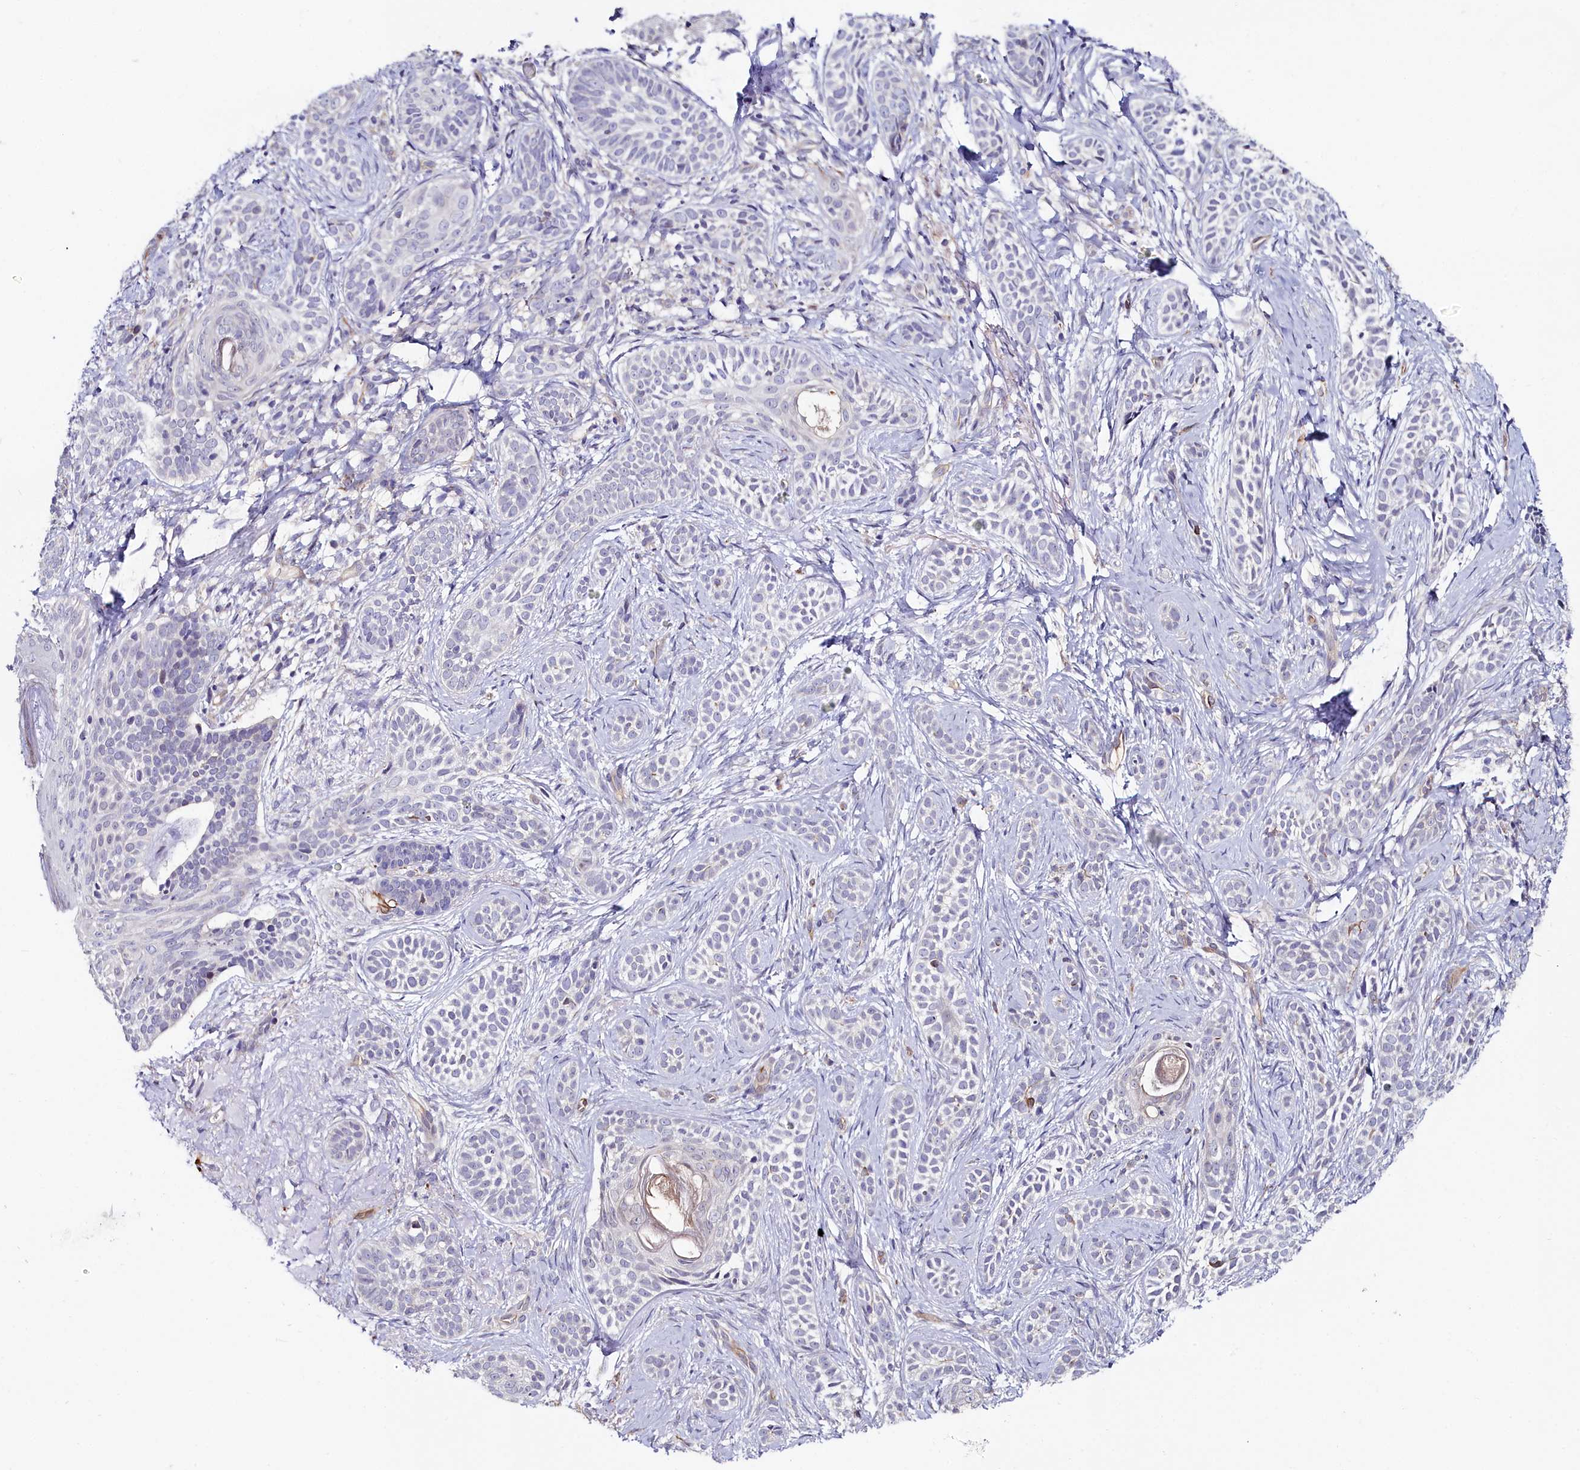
{"staining": {"intensity": "negative", "quantity": "none", "location": "none"}, "tissue": "skin cancer", "cell_type": "Tumor cells", "image_type": "cancer", "snomed": [{"axis": "morphology", "description": "Basal cell carcinoma"}, {"axis": "topography", "description": "Skin"}], "caption": "Tumor cells are negative for brown protein staining in basal cell carcinoma (skin).", "gene": "C4orf19", "patient": {"sex": "male", "age": 71}}